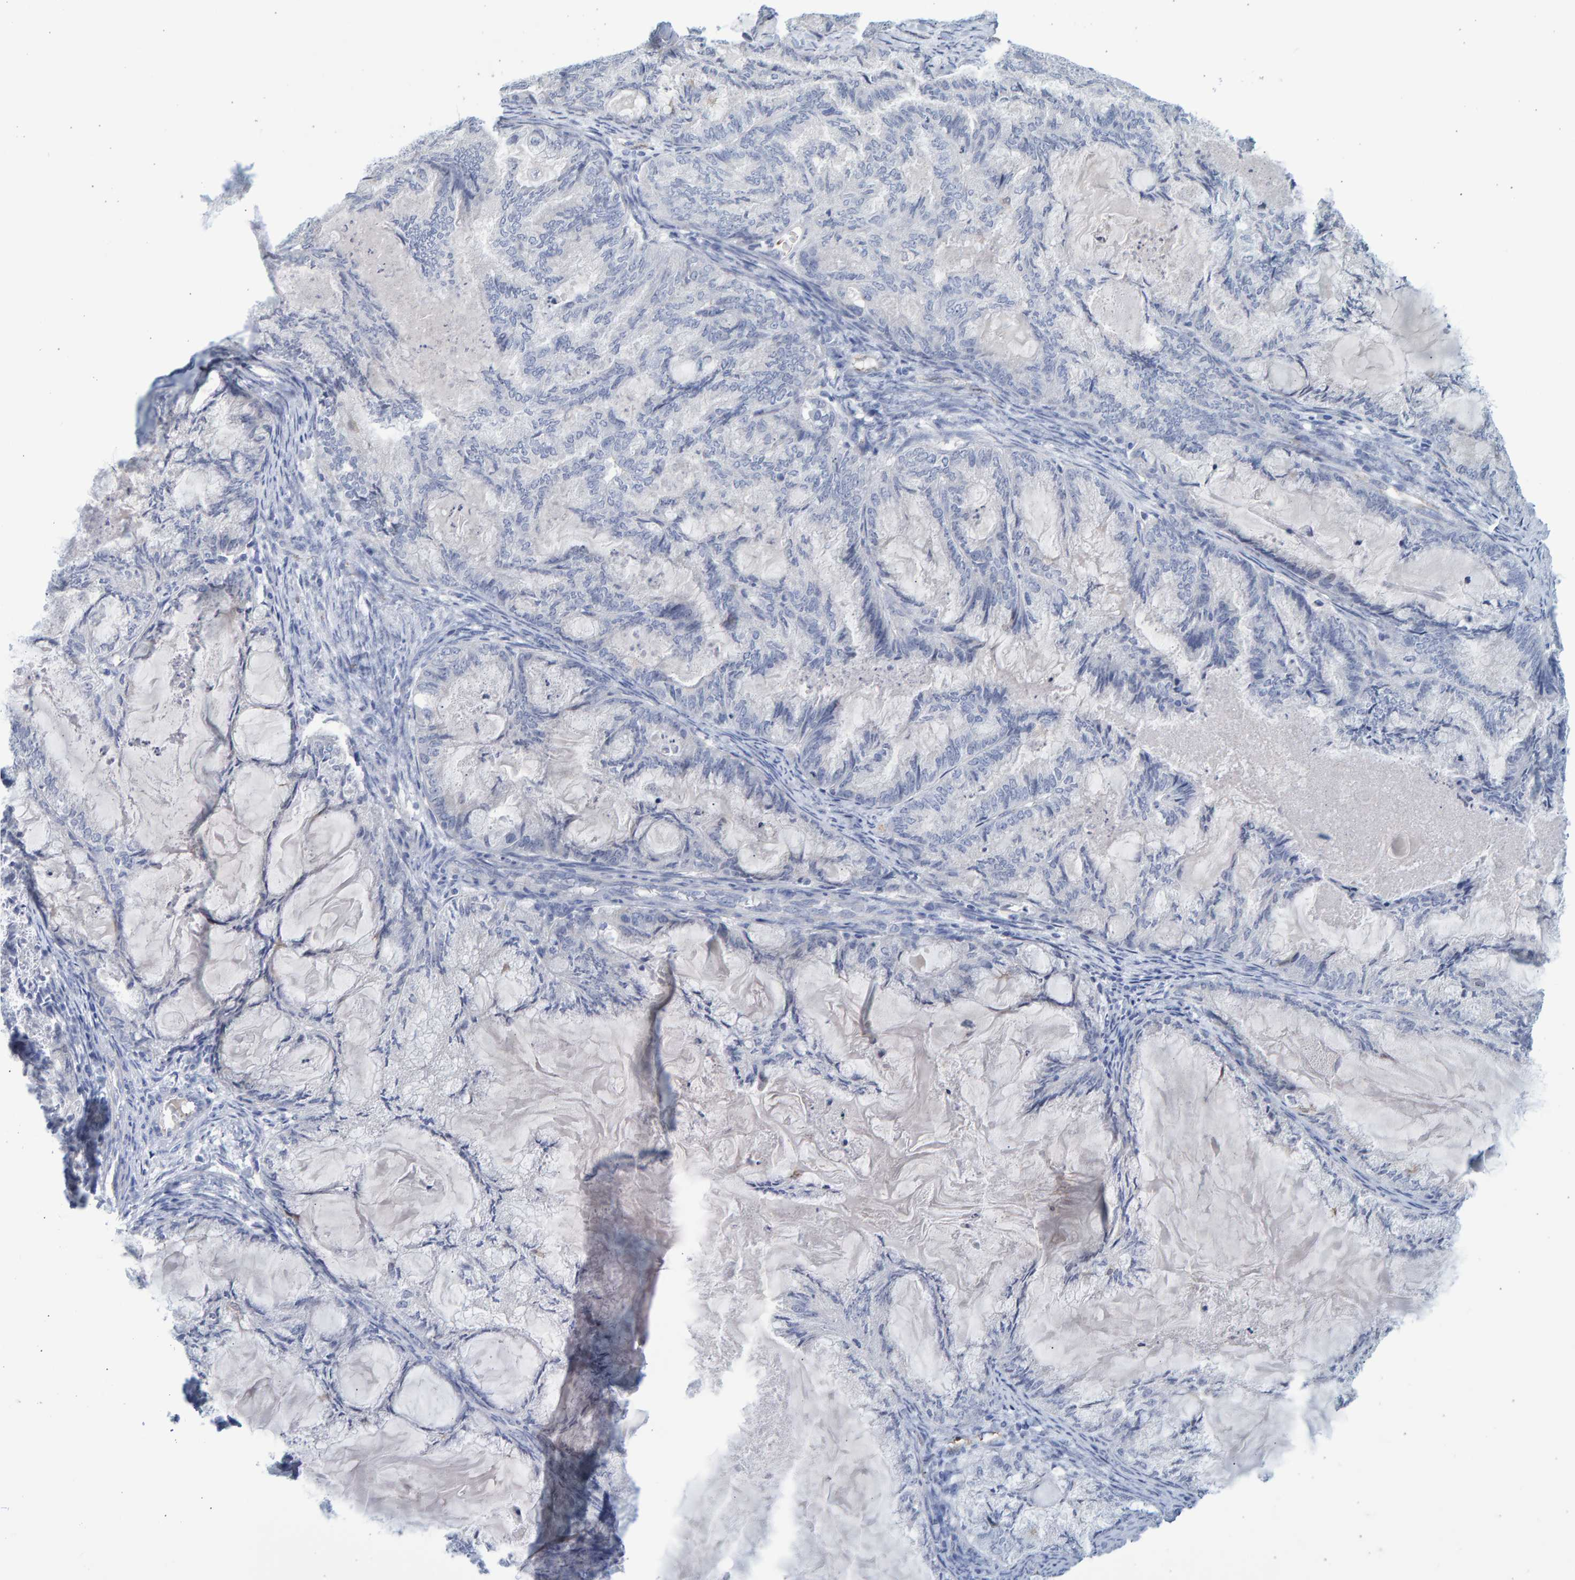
{"staining": {"intensity": "negative", "quantity": "none", "location": "none"}, "tissue": "endometrial cancer", "cell_type": "Tumor cells", "image_type": "cancer", "snomed": [{"axis": "morphology", "description": "Adenocarcinoma, NOS"}, {"axis": "topography", "description": "Endometrium"}], "caption": "A photomicrograph of human endometrial adenocarcinoma is negative for staining in tumor cells.", "gene": "SLC34A3", "patient": {"sex": "female", "age": 86}}